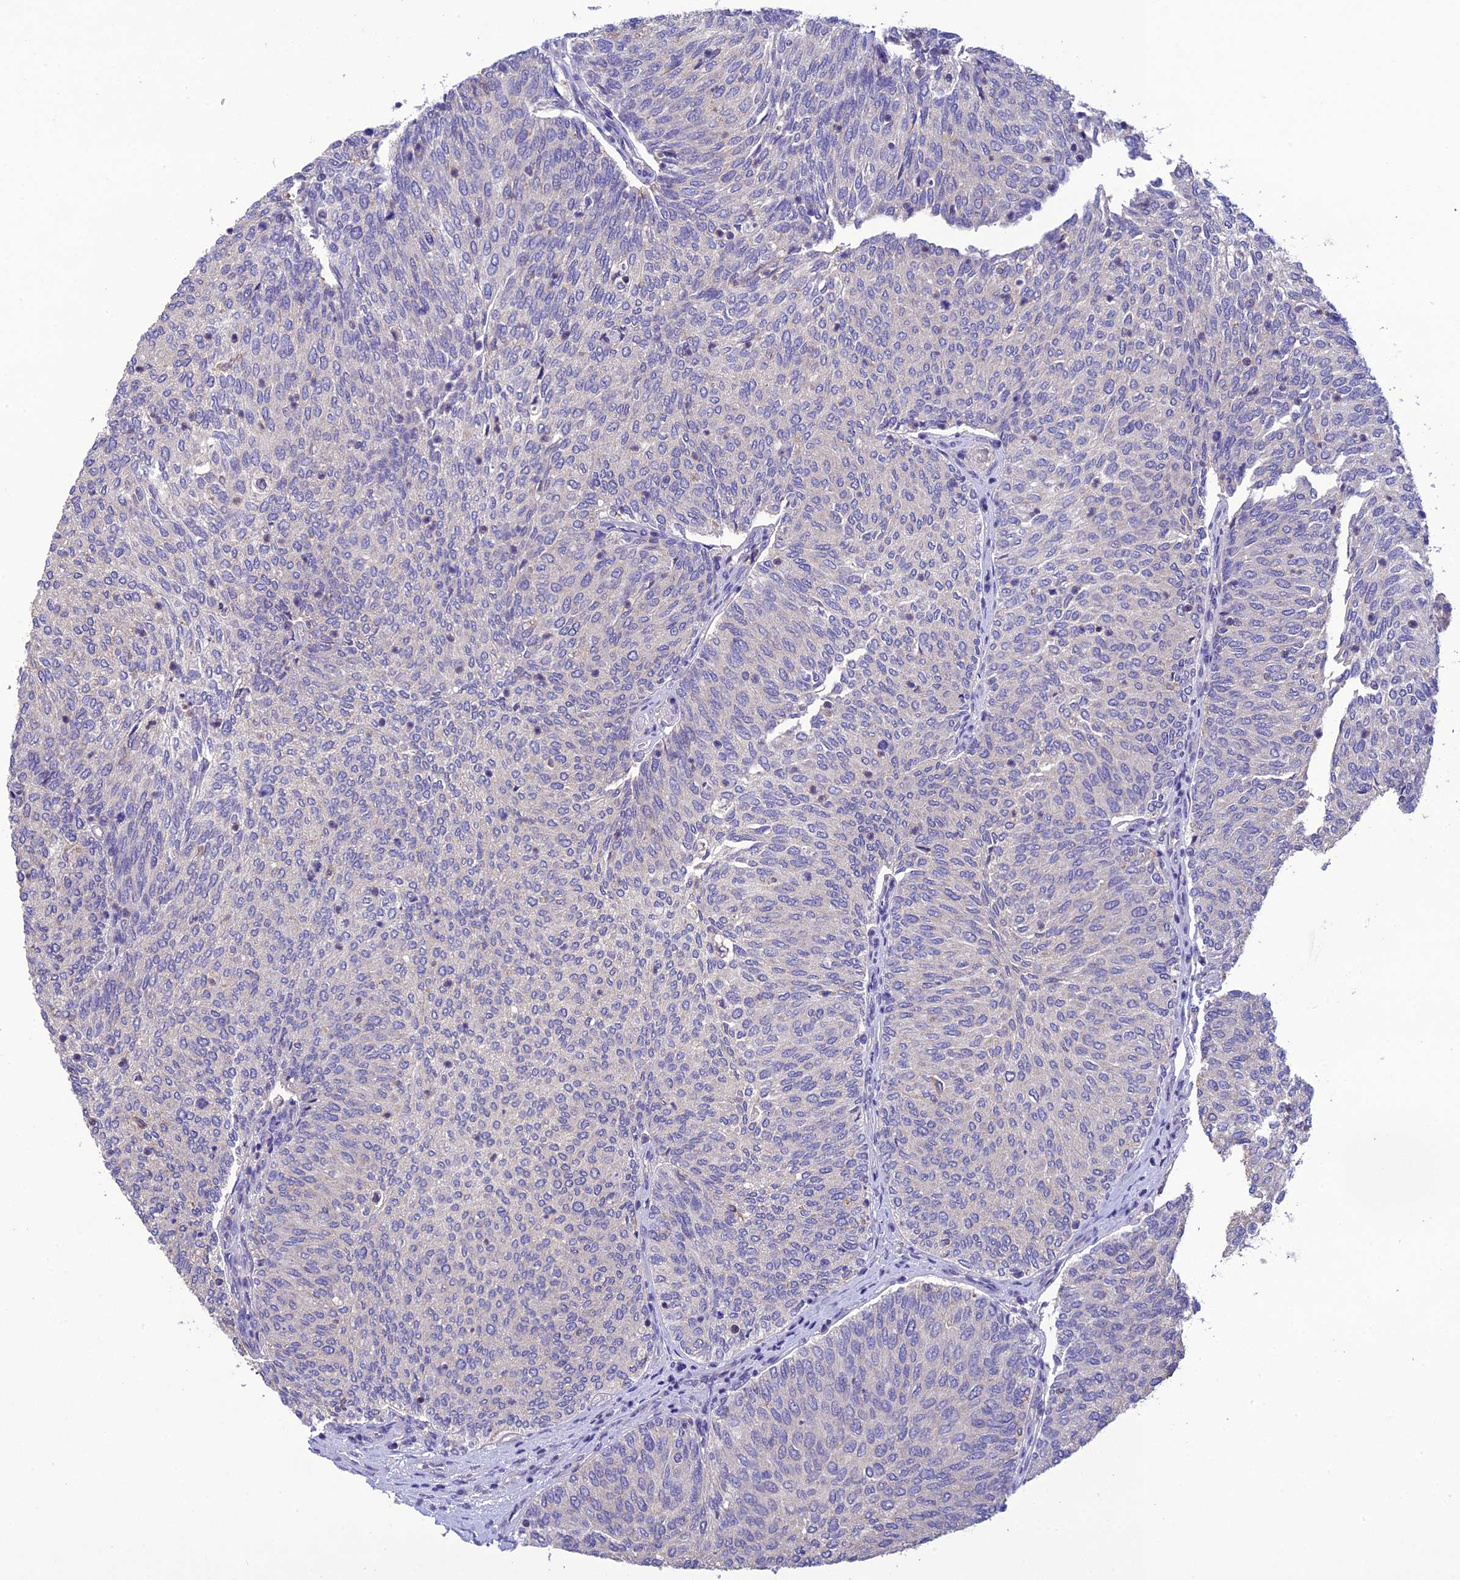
{"staining": {"intensity": "negative", "quantity": "none", "location": "none"}, "tissue": "urothelial cancer", "cell_type": "Tumor cells", "image_type": "cancer", "snomed": [{"axis": "morphology", "description": "Urothelial carcinoma, High grade"}, {"axis": "topography", "description": "Urinary bladder"}], "caption": "Image shows no significant protein positivity in tumor cells of urothelial carcinoma (high-grade).", "gene": "SNX24", "patient": {"sex": "female", "age": 79}}